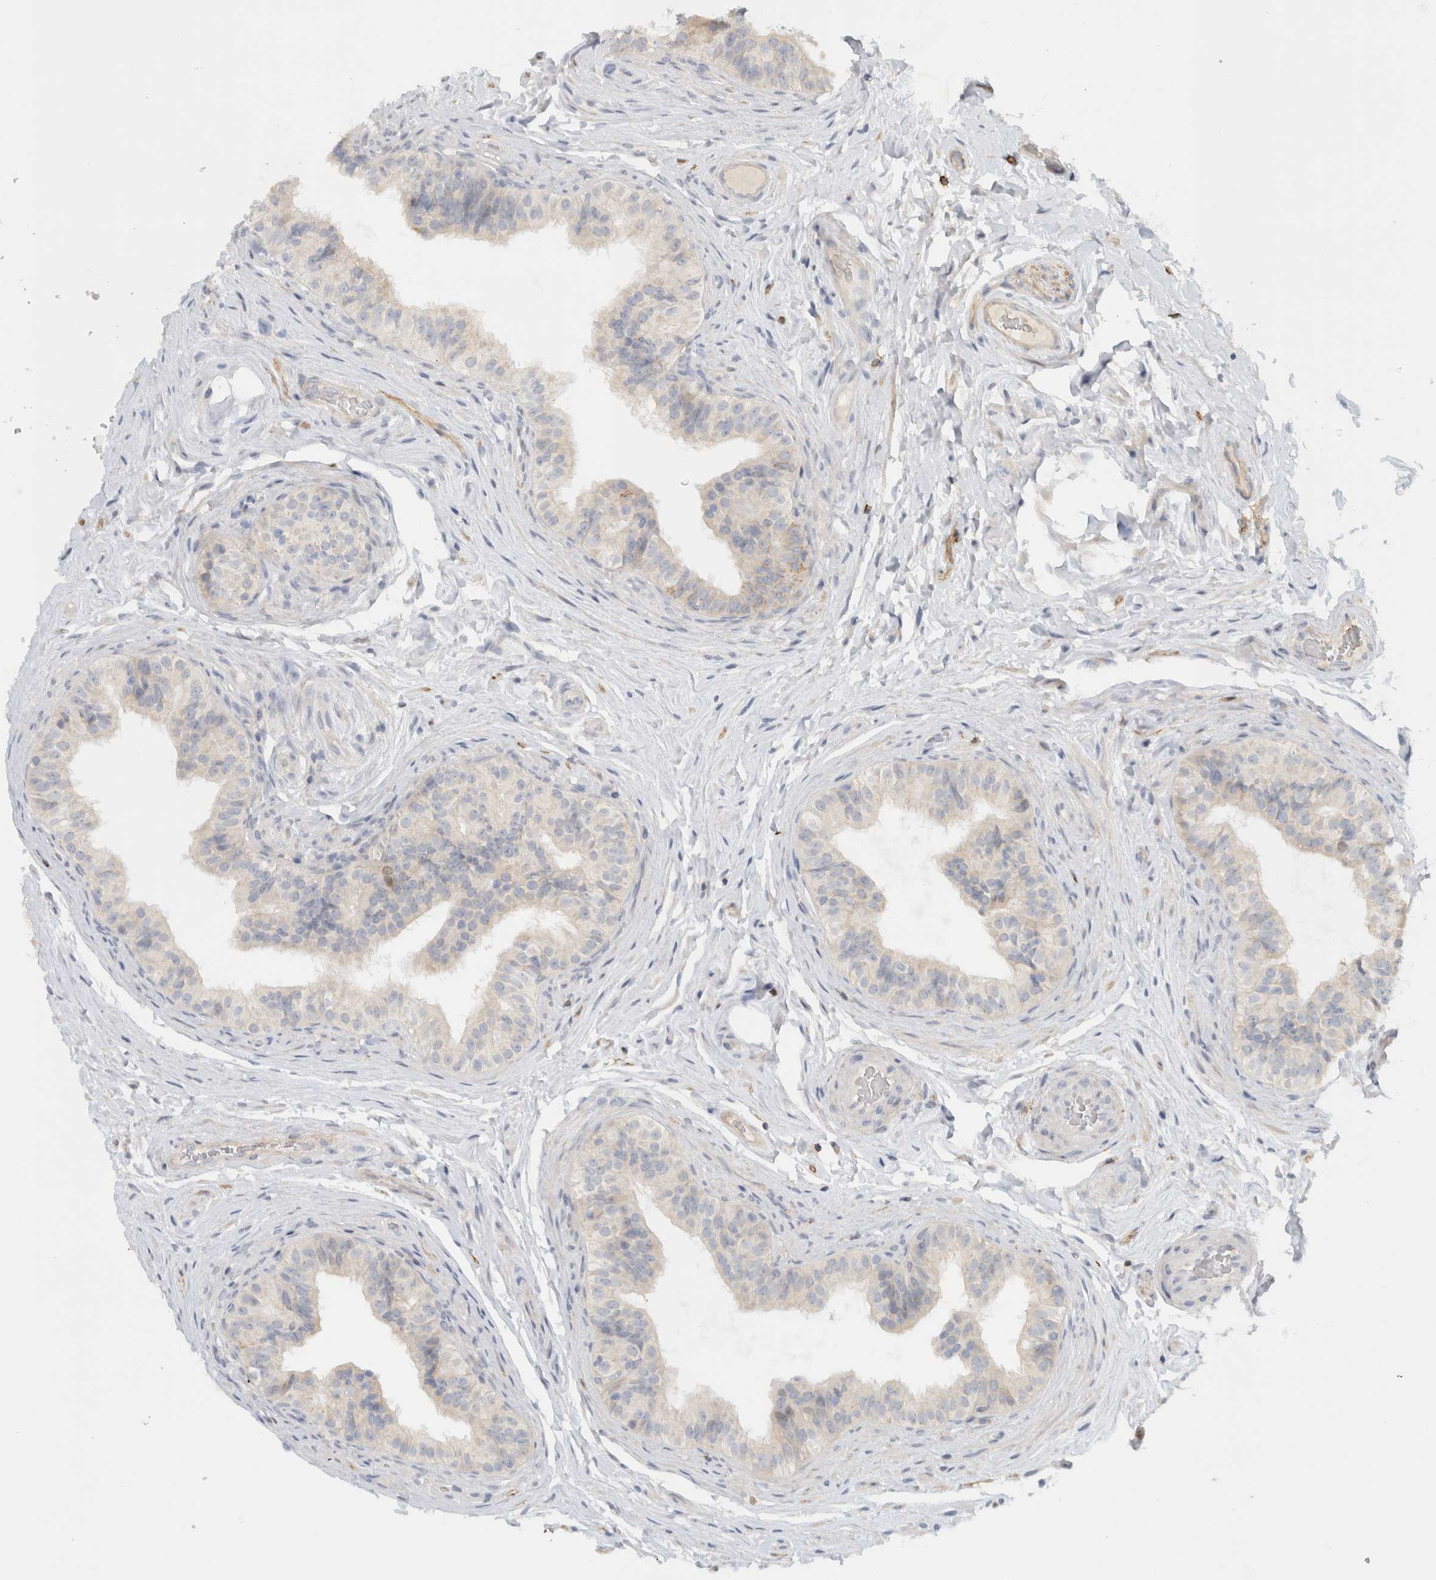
{"staining": {"intensity": "negative", "quantity": "none", "location": "none"}, "tissue": "epididymis", "cell_type": "Glandular cells", "image_type": "normal", "snomed": [{"axis": "morphology", "description": "Normal tissue, NOS"}, {"axis": "topography", "description": "Epididymis"}], "caption": "High magnification brightfield microscopy of normal epididymis stained with DAB (3,3'-diaminobenzidine) (brown) and counterstained with hematoxylin (blue): glandular cells show no significant positivity.", "gene": "ERCC6L2", "patient": {"sex": "male", "age": 49}}